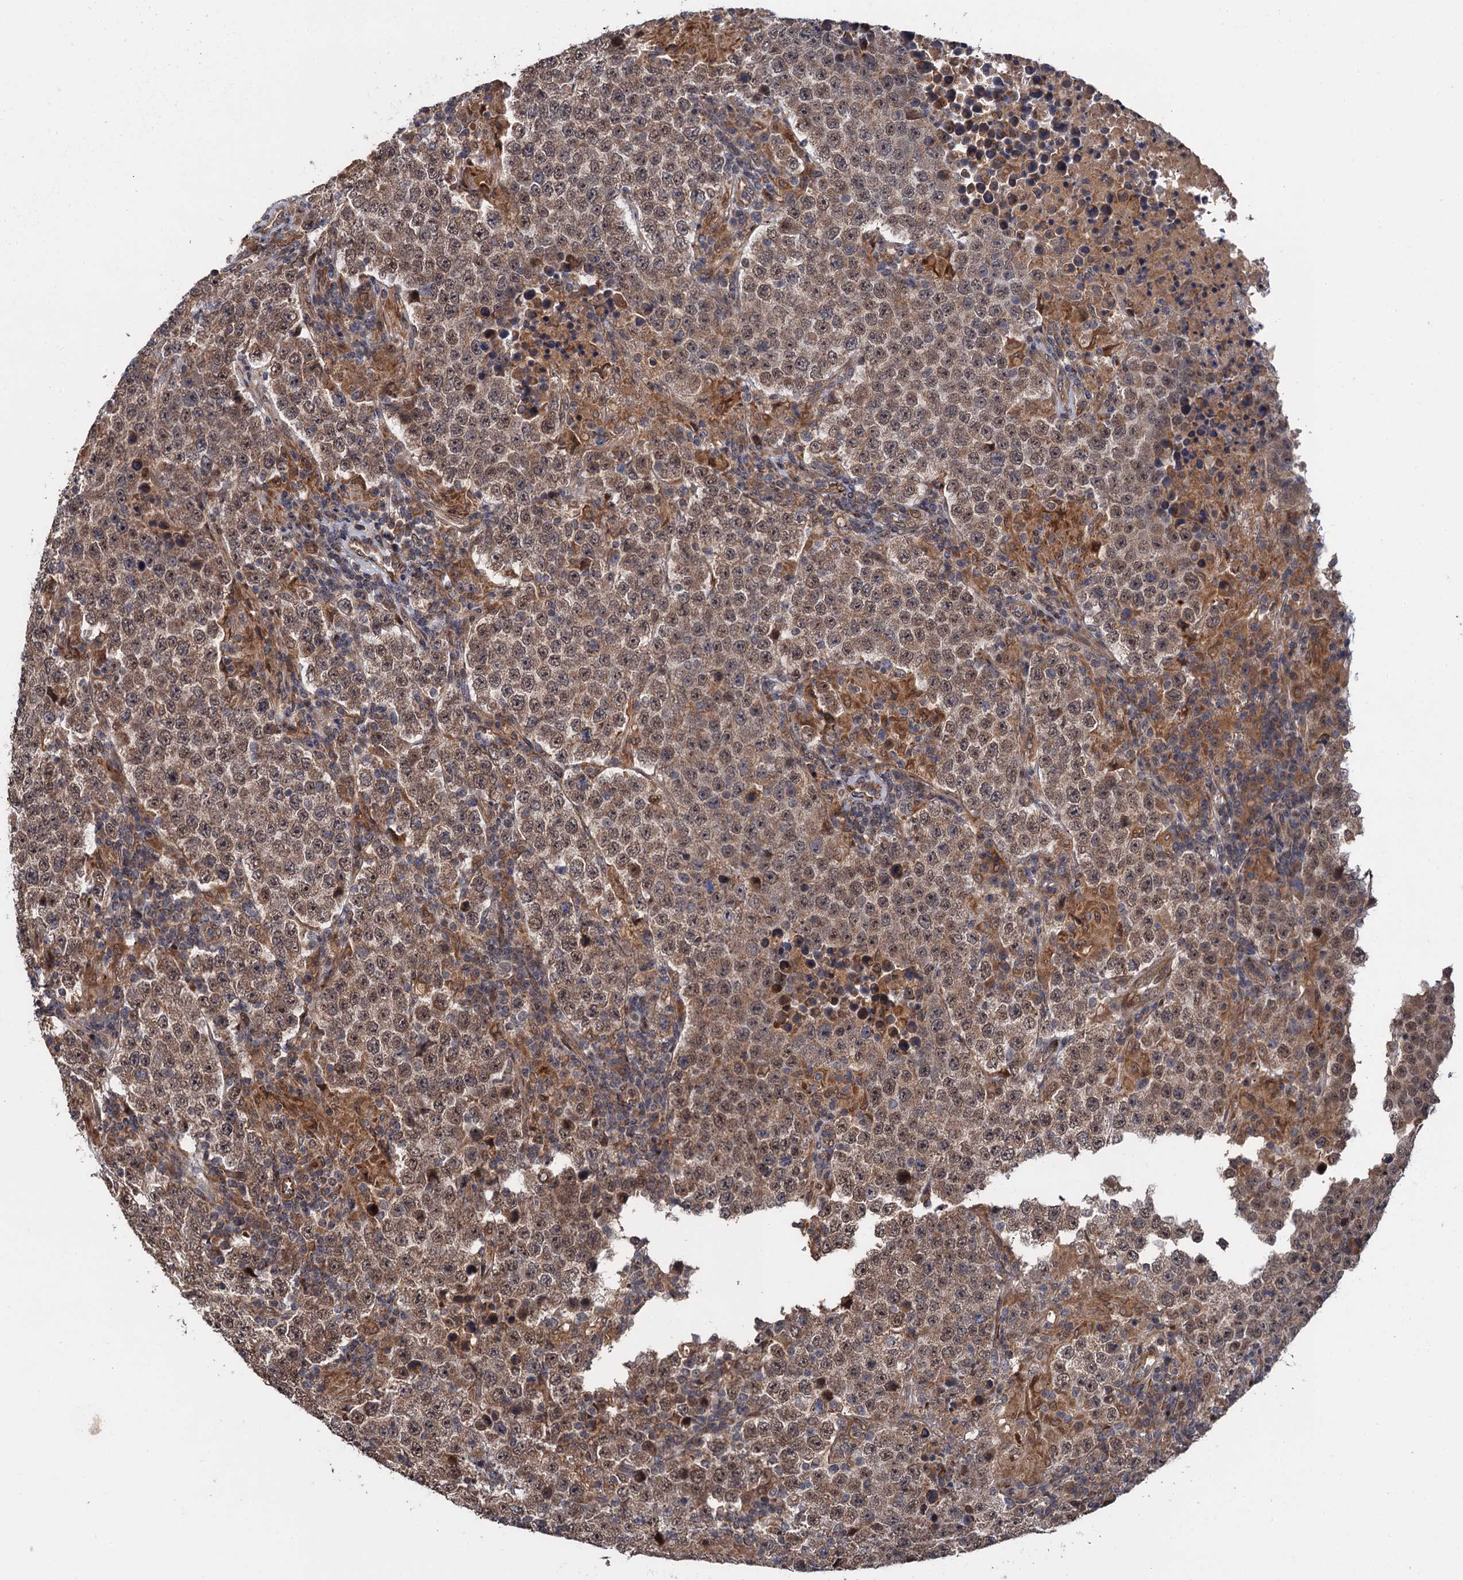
{"staining": {"intensity": "moderate", "quantity": ">75%", "location": "cytoplasmic/membranous,nuclear"}, "tissue": "testis cancer", "cell_type": "Tumor cells", "image_type": "cancer", "snomed": [{"axis": "morphology", "description": "Normal tissue, NOS"}, {"axis": "morphology", "description": "Urothelial carcinoma, High grade"}, {"axis": "morphology", "description": "Seminoma, NOS"}, {"axis": "morphology", "description": "Carcinoma, Embryonal, NOS"}, {"axis": "topography", "description": "Urinary bladder"}, {"axis": "topography", "description": "Testis"}], "caption": "A brown stain labels moderate cytoplasmic/membranous and nuclear positivity of a protein in testis cancer (high-grade urothelial carcinoma) tumor cells.", "gene": "FSIP1", "patient": {"sex": "male", "age": 41}}